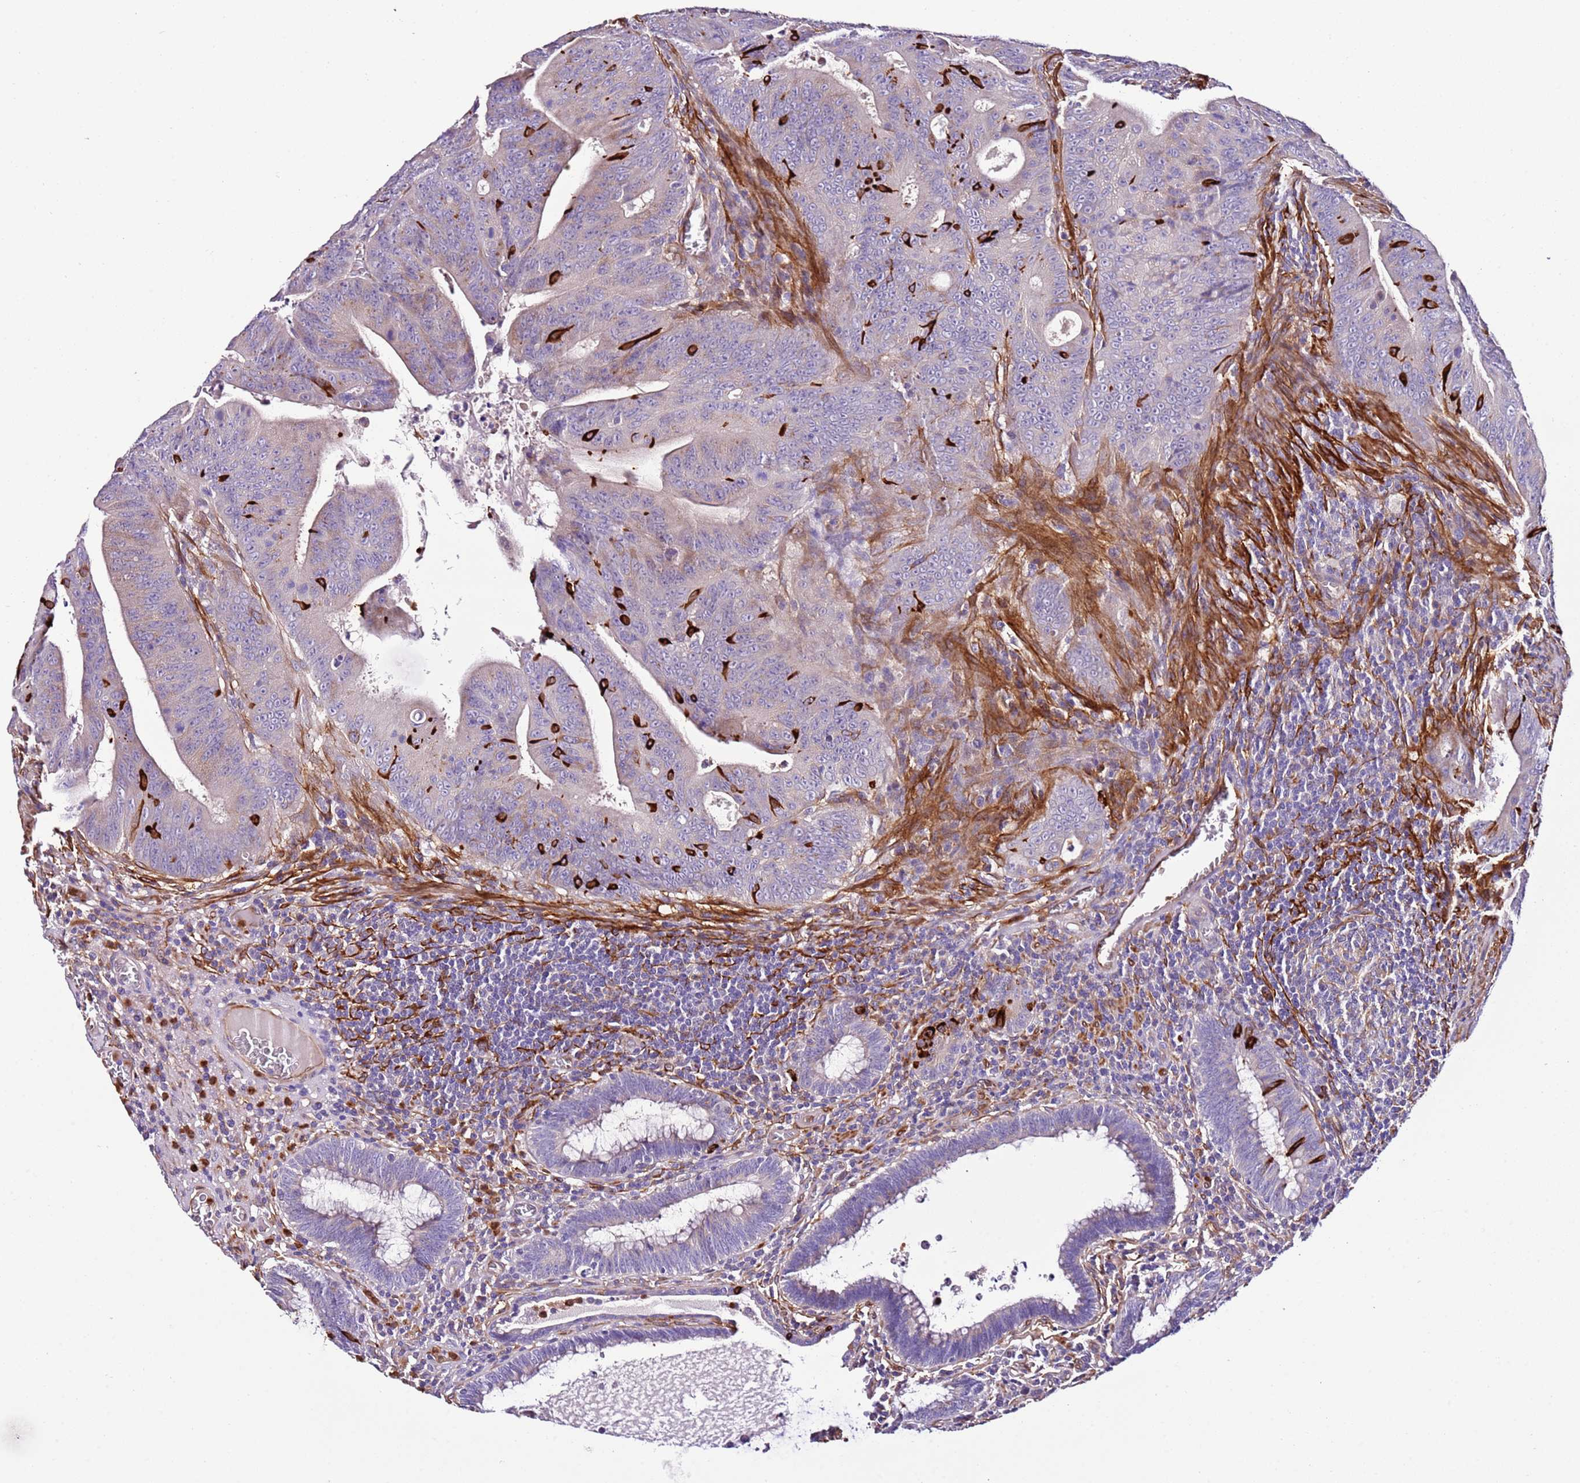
{"staining": {"intensity": "negative", "quantity": "none", "location": "none"}, "tissue": "colorectal cancer", "cell_type": "Tumor cells", "image_type": "cancer", "snomed": [{"axis": "morphology", "description": "Adenocarcinoma, NOS"}, {"axis": "topography", "description": "Rectum"}], "caption": "Immunohistochemistry (IHC) image of neoplastic tissue: human adenocarcinoma (colorectal) stained with DAB (3,3'-diaminobenzidine) shows no significant protein expression in tumor cells.", "gene": "FAM174C", "patient": {"sex": "female", "age": 75}}